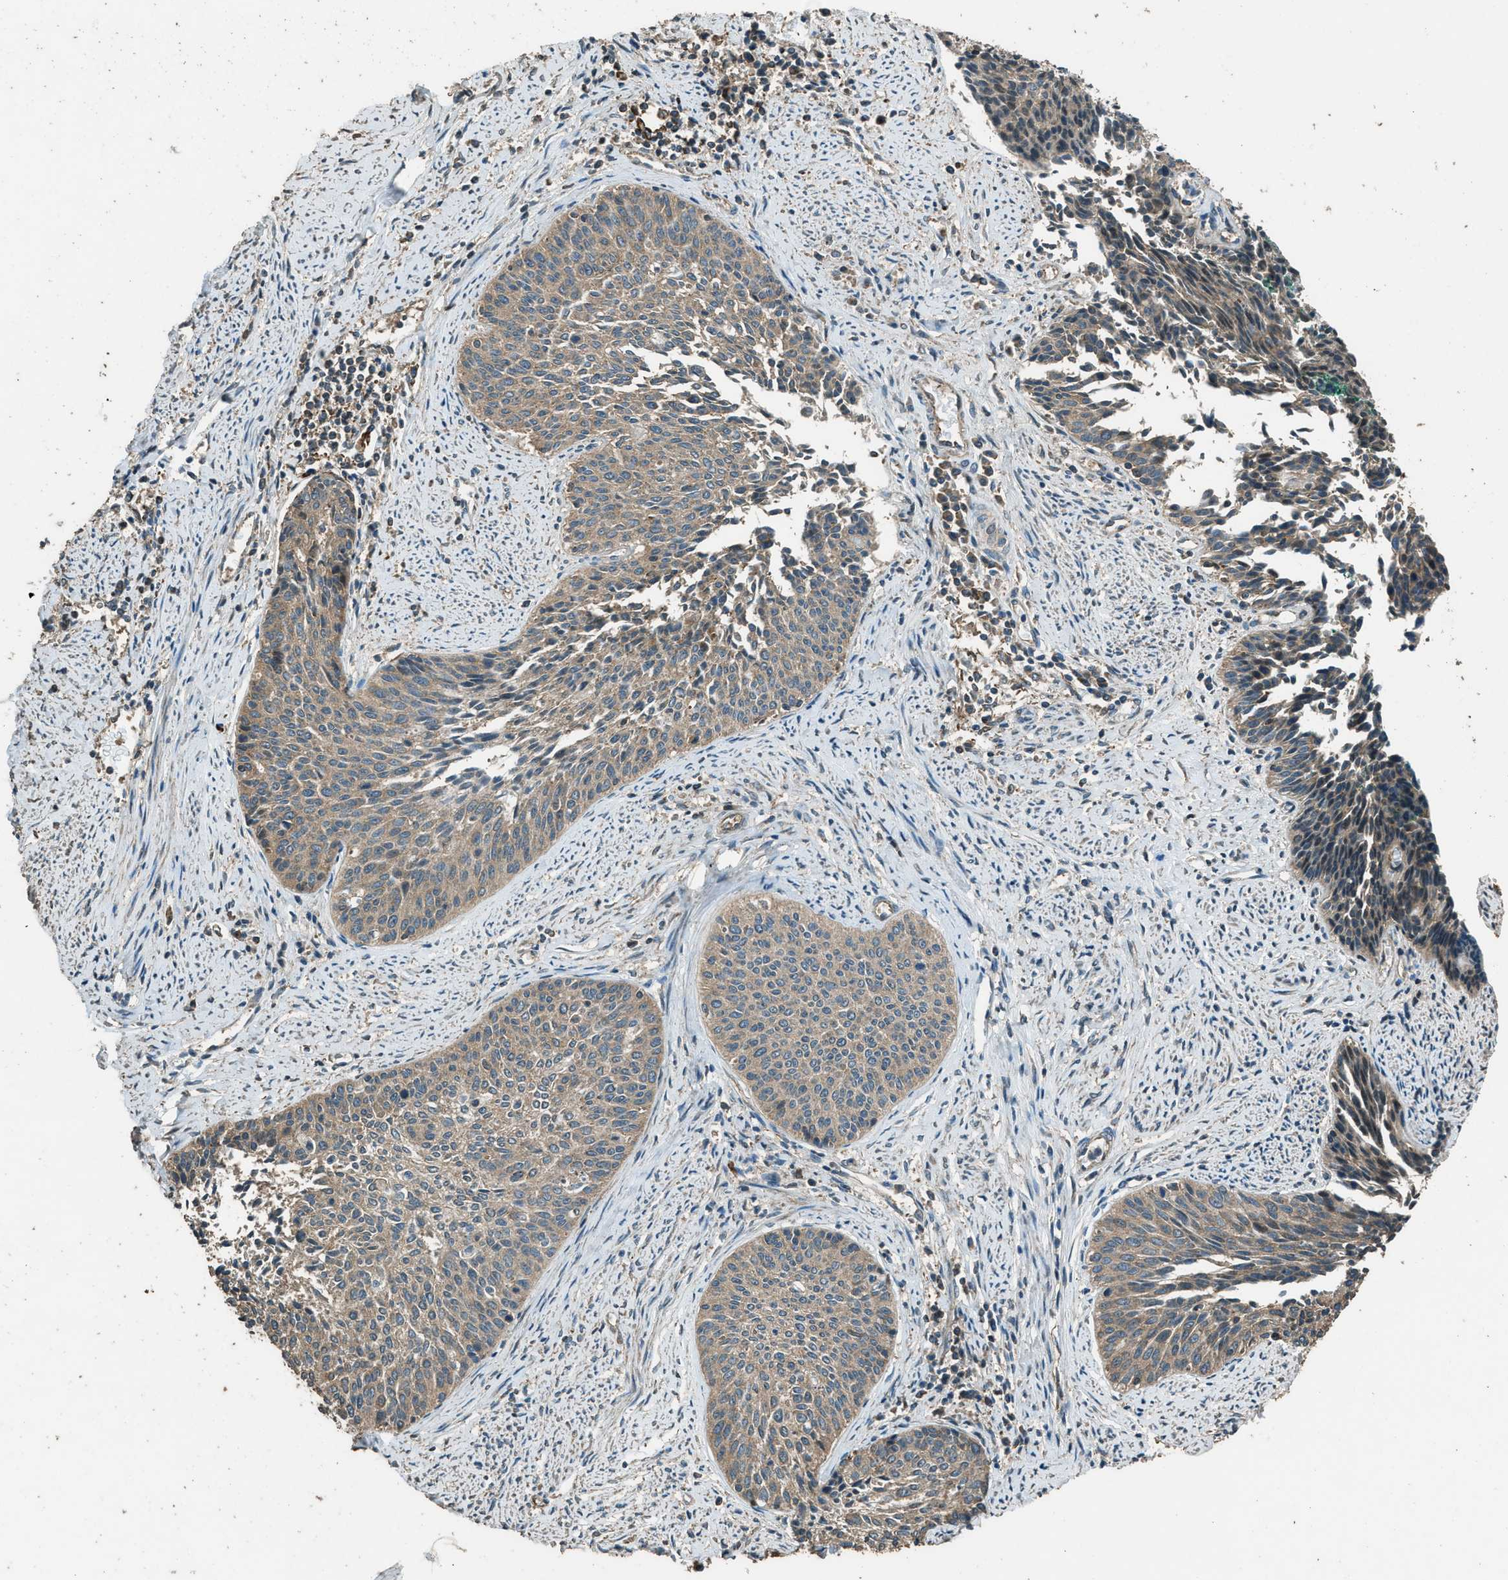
{"staining": {"intensity": "weak", "quantity": ">75%", "location": "cytoplasmic/membranous"}, "tissue": "cervical cancer", "cell_type": "Tumor cells", "image_type": "cancer", "snomed": [{"axis": "morphology", "description": "Squamous cell carcinoma, NOS"}, {"axis": "topography", "description": "Cervix"}], "caption": "High-power microscopy captured an immunohistochemistry photomicrograph of squamous cell carcinoma (cervical), revealing weak cytoplasmic/membranous positivity in approximately >75% of tumor cells.", "gene": "MARS1", "patient": {"sex": "female", "age": 55}}